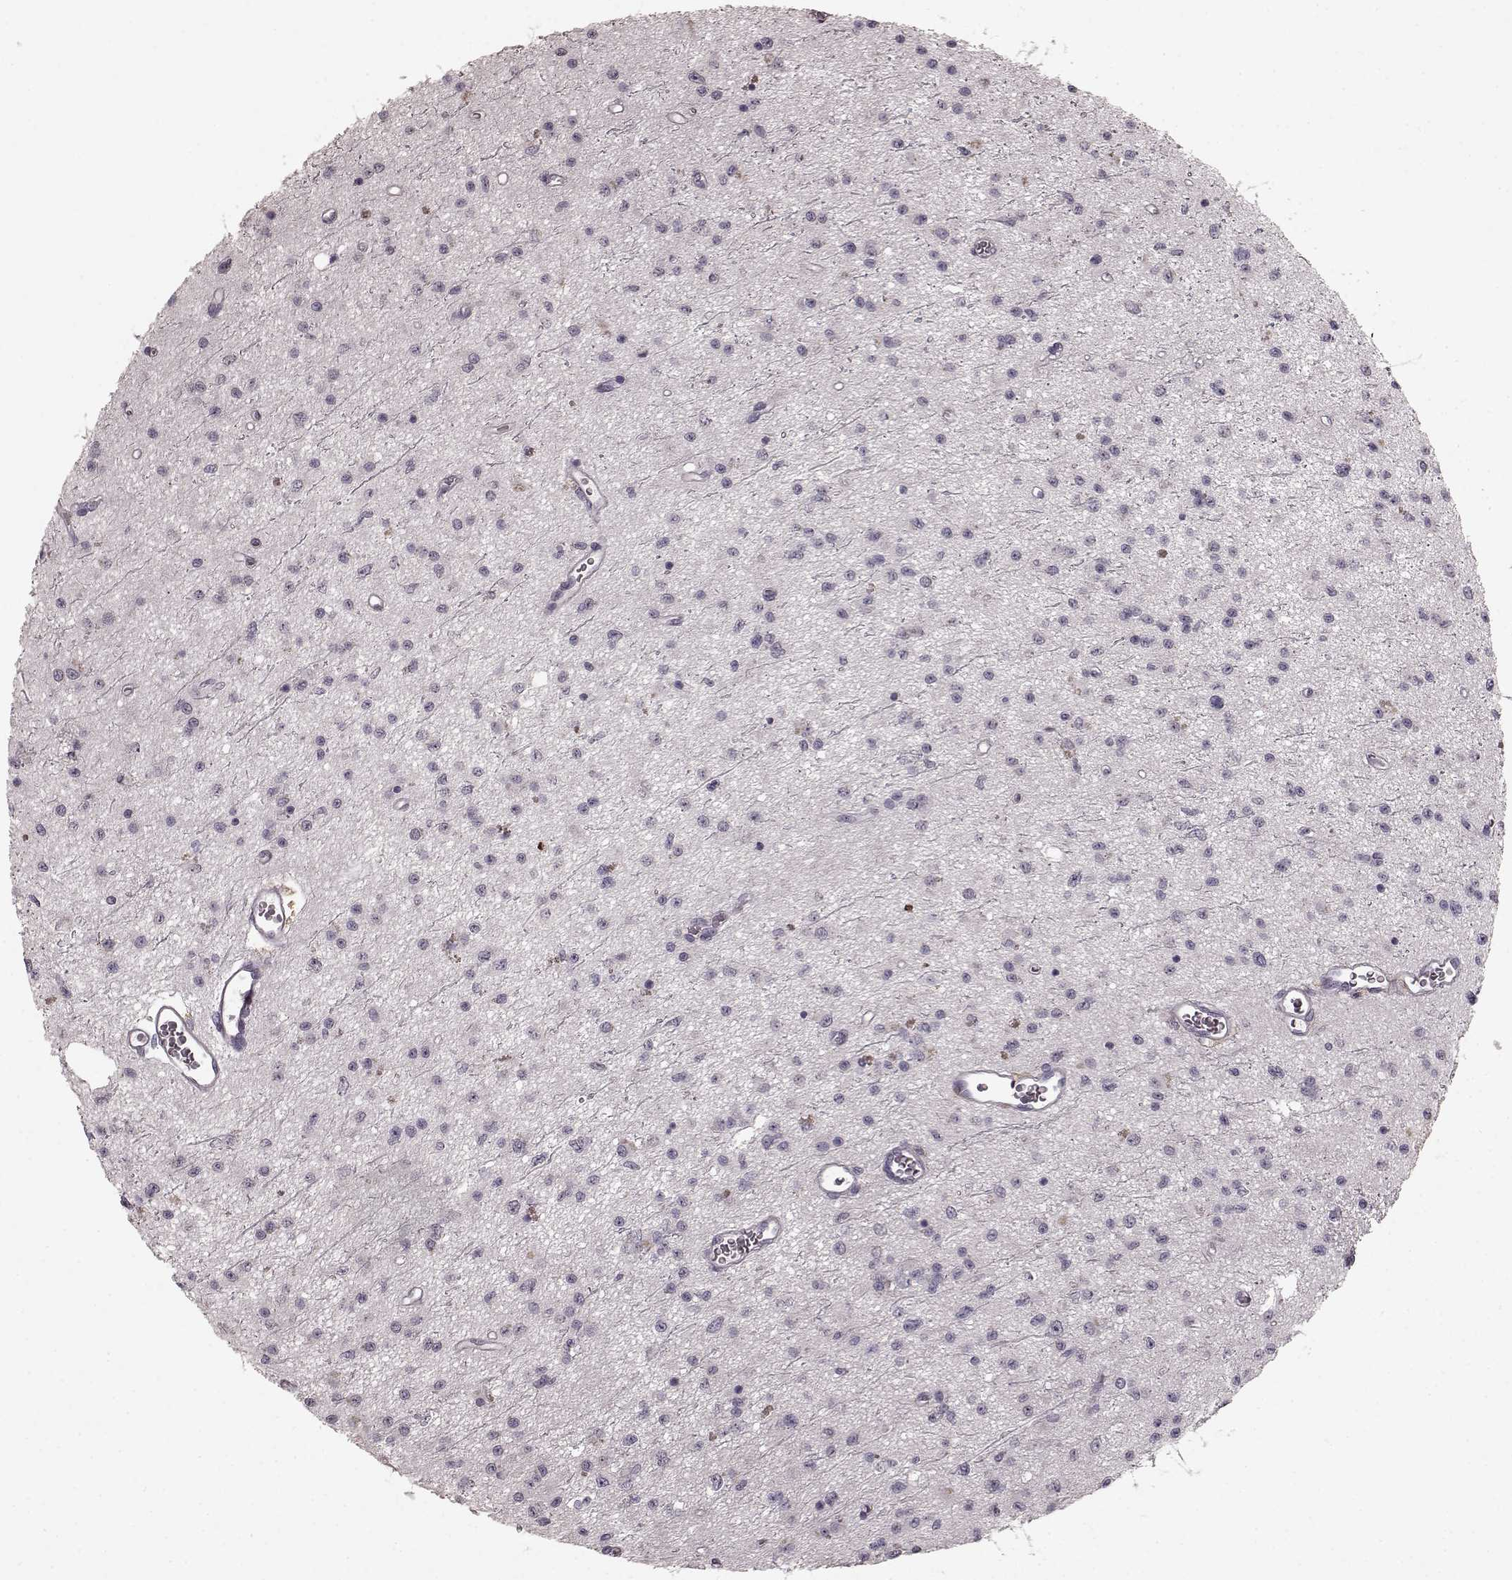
{"staining": {"intensity": "negative", "quantity": "none", "location": "none"}, "tissue": "glioma", "cell_type": "Tumor cells", "image_type": "cancer", "snomed": [{"axis": "morphology", "description": "Glioma, malignant, Low grade"}, {"axis": "topography", "description": "Brain"}], "caption": "Immunohistochemical staining of human malignant low-grade glioma reveals no significant positivity in tumor cells.", "gene": "CD28", "patient": {"sex": "female", "age": 45}}